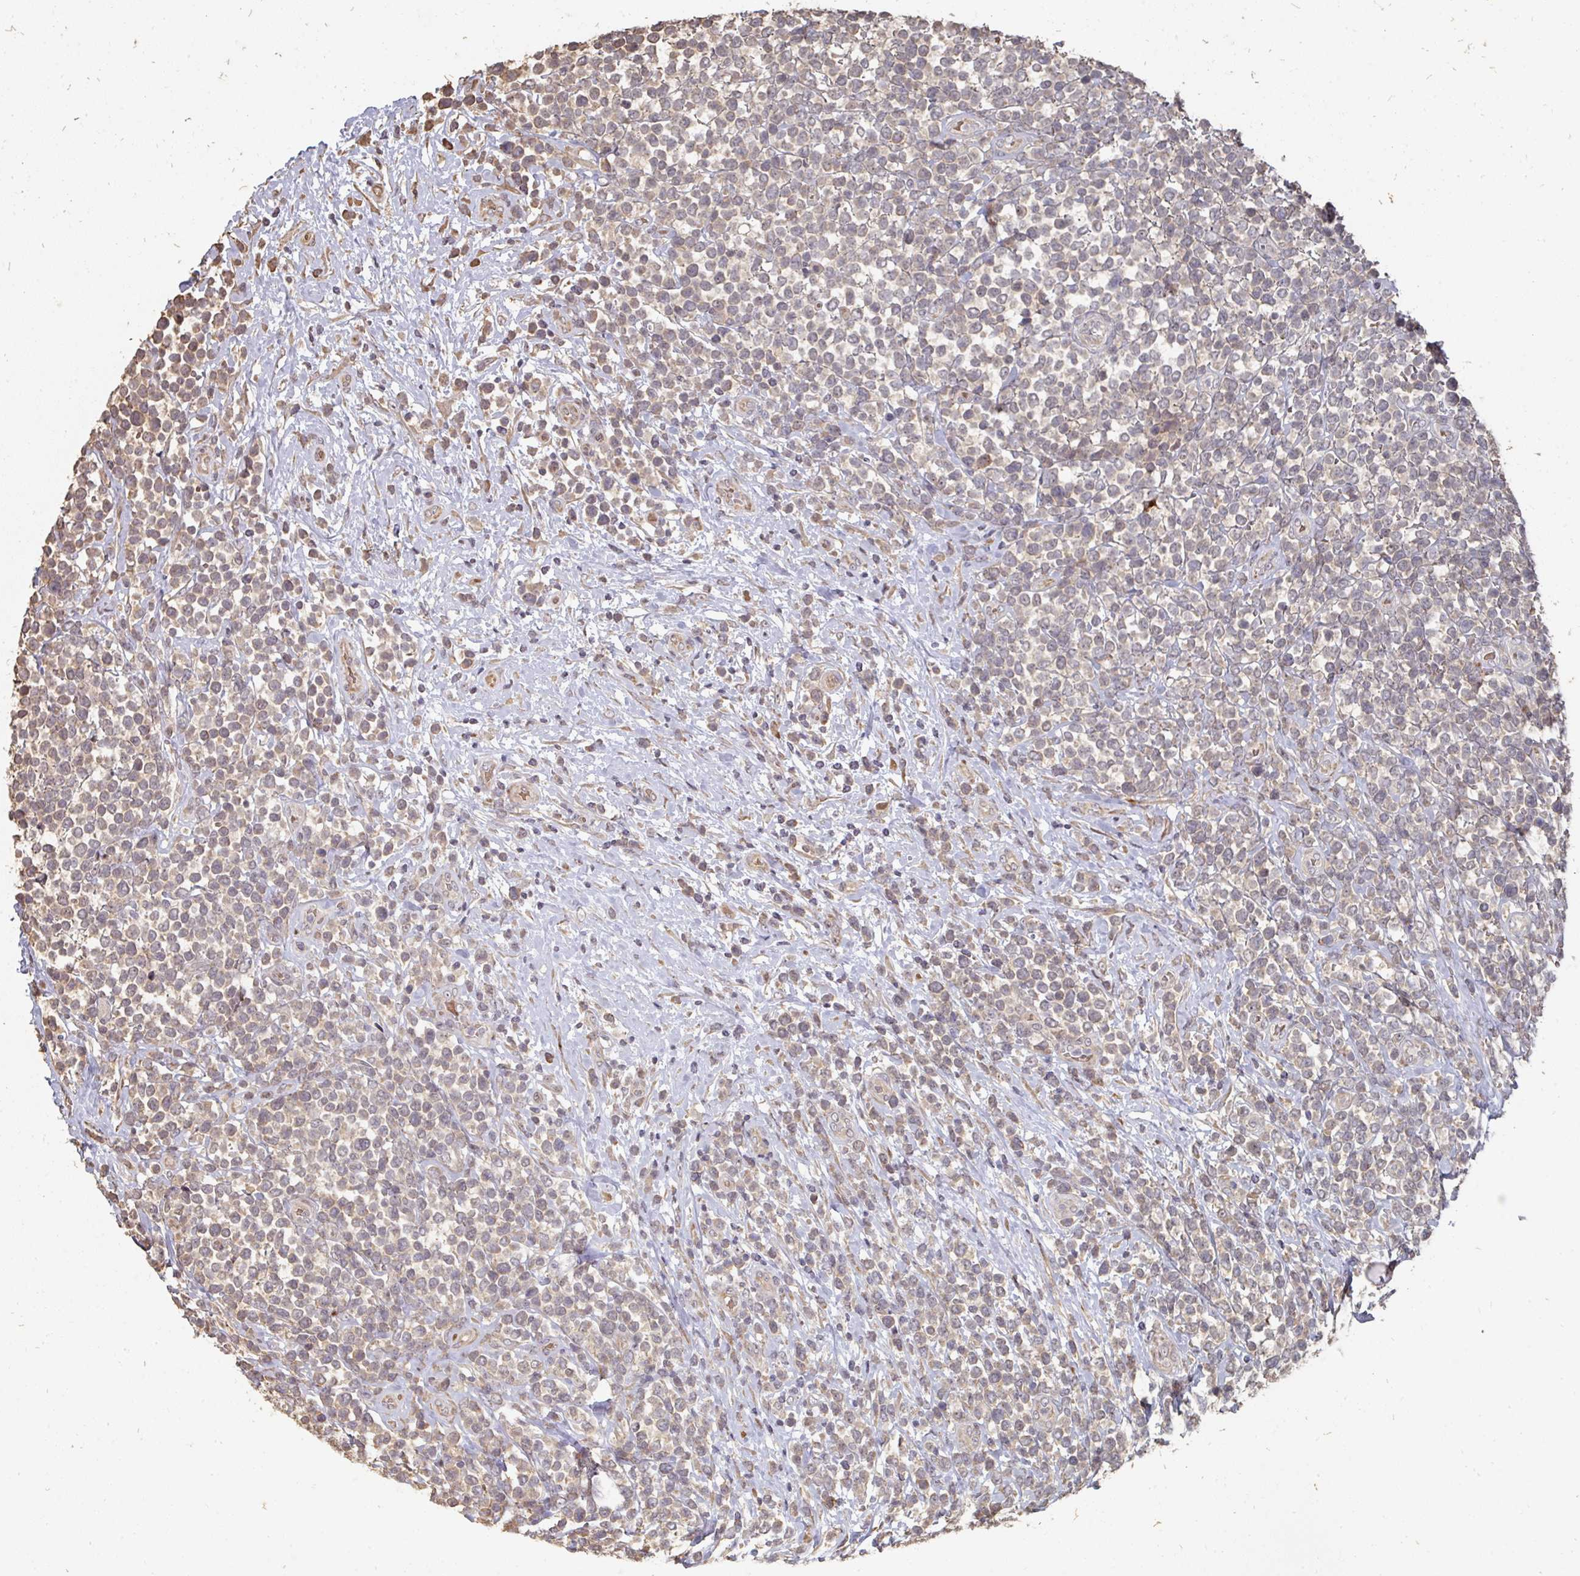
{"staining": {"intensity": "weak", "quantity": "25%-75%", "location": "cytoplasmic/membranous"}, "tissue": "lymphoma", "cell_type": "Tumor cells", "image_type": "cancer", "snomed": [{"axis": "morphology", "description": "Malignant lymphoma, non-Hodgkin's type, High grade"}, {"axis": "topography", "description": "Soft tissue"}], "caption": "High-grade malignant lymphoma, non-Hodgkin's type stained with a protein marker displays weak staining in tumor cells.", "gene": "CA7", "patient": {"sex": "female", "age": 56}}